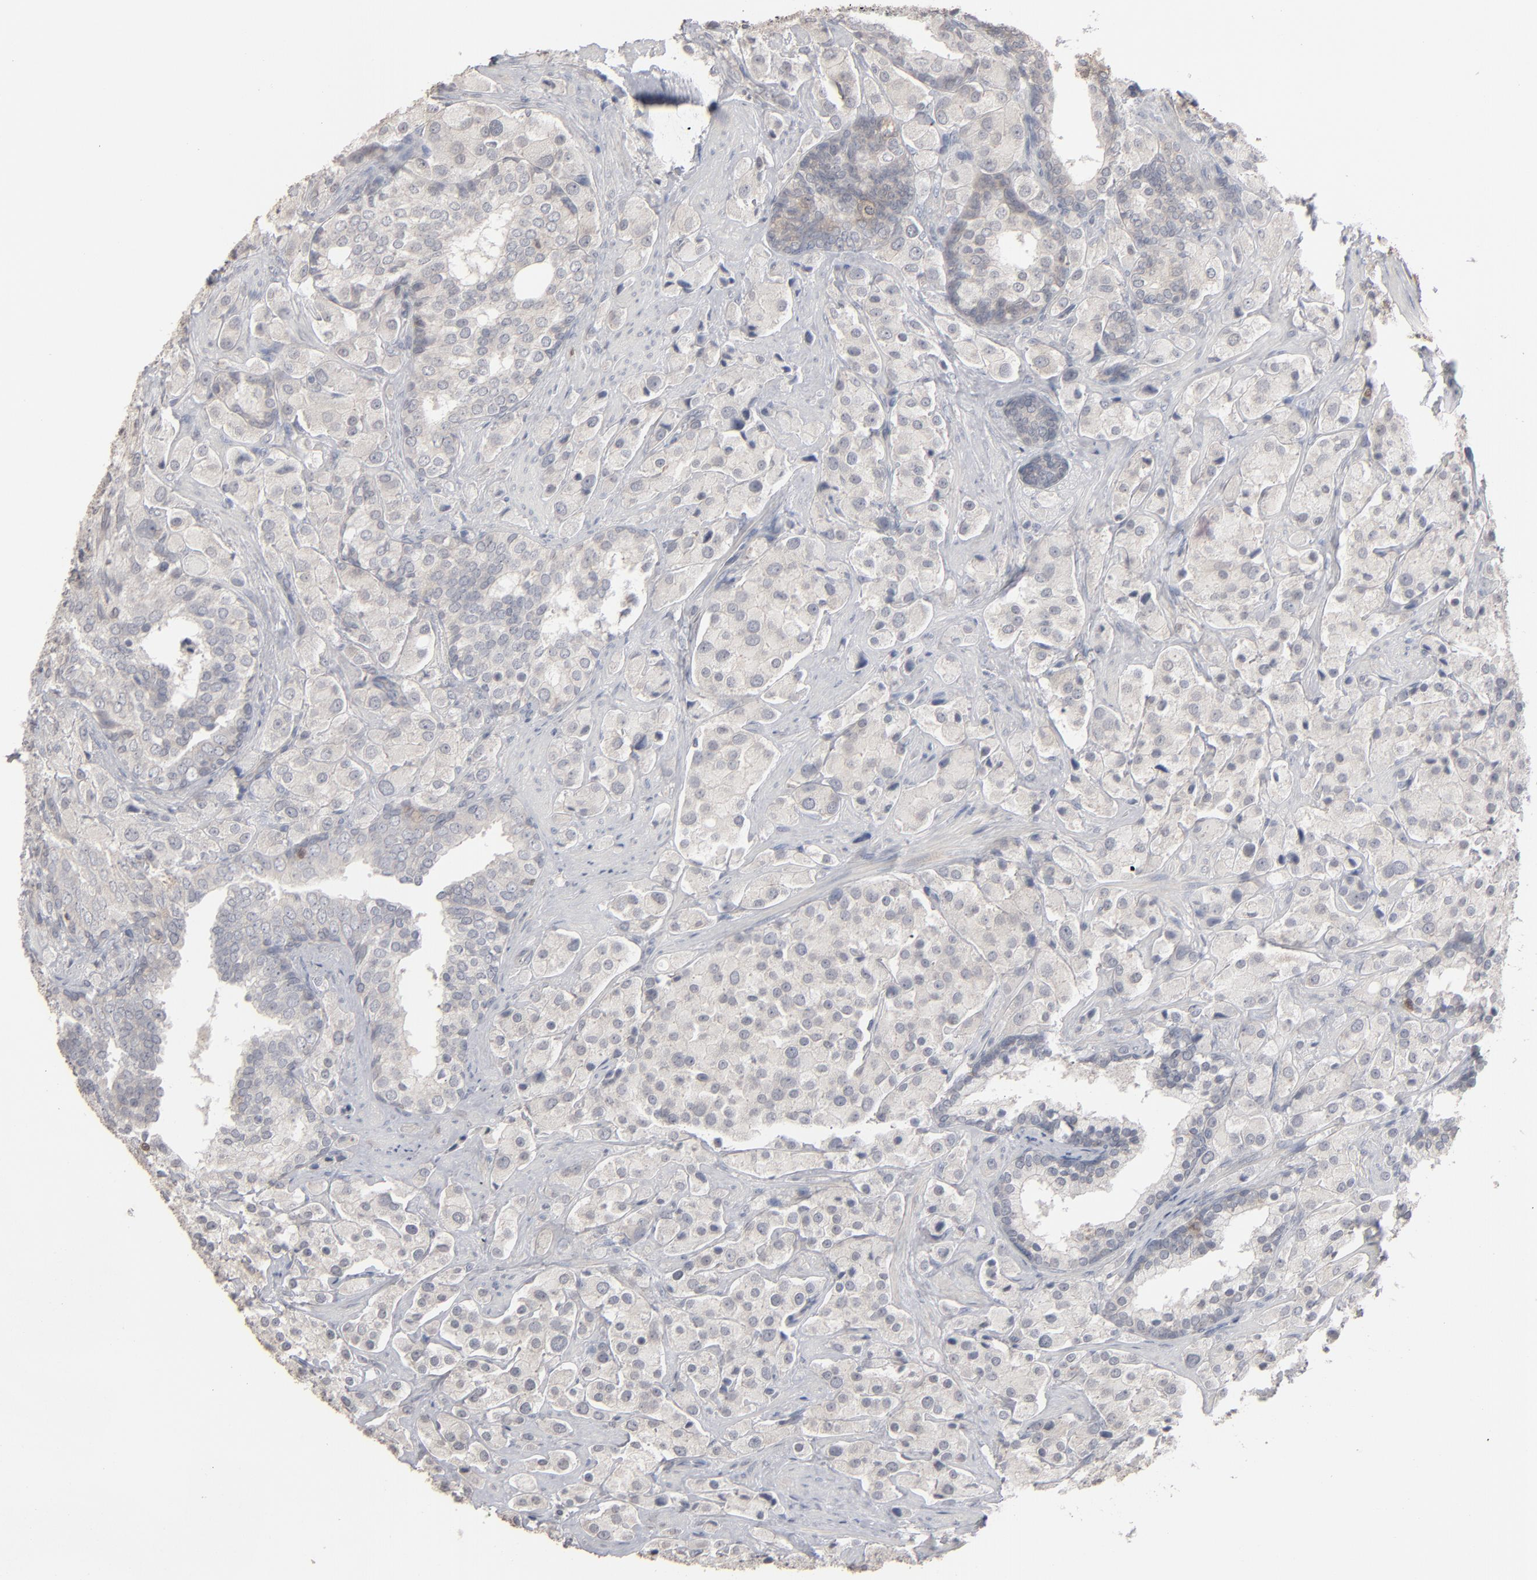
{"staining": {"intensity": "negative", "quantity": "none", "location": "none"}, "tissue": "prostate cancer", "cell_type": "Tumor cells", "image_type": "cancer", "snomed": [{"axis": "morphology", "description": "Adenocarcinoma, Medium grade"}, {"axis": "topography", "description": "Prostate"}], "caption": "The IHC histopathology image has no significant expression in tumor cells of medium-grade adenocarcinoma (prostate) tissue.", "gene": "STAT4", "patient": {"sex": "male", "age": 70}}